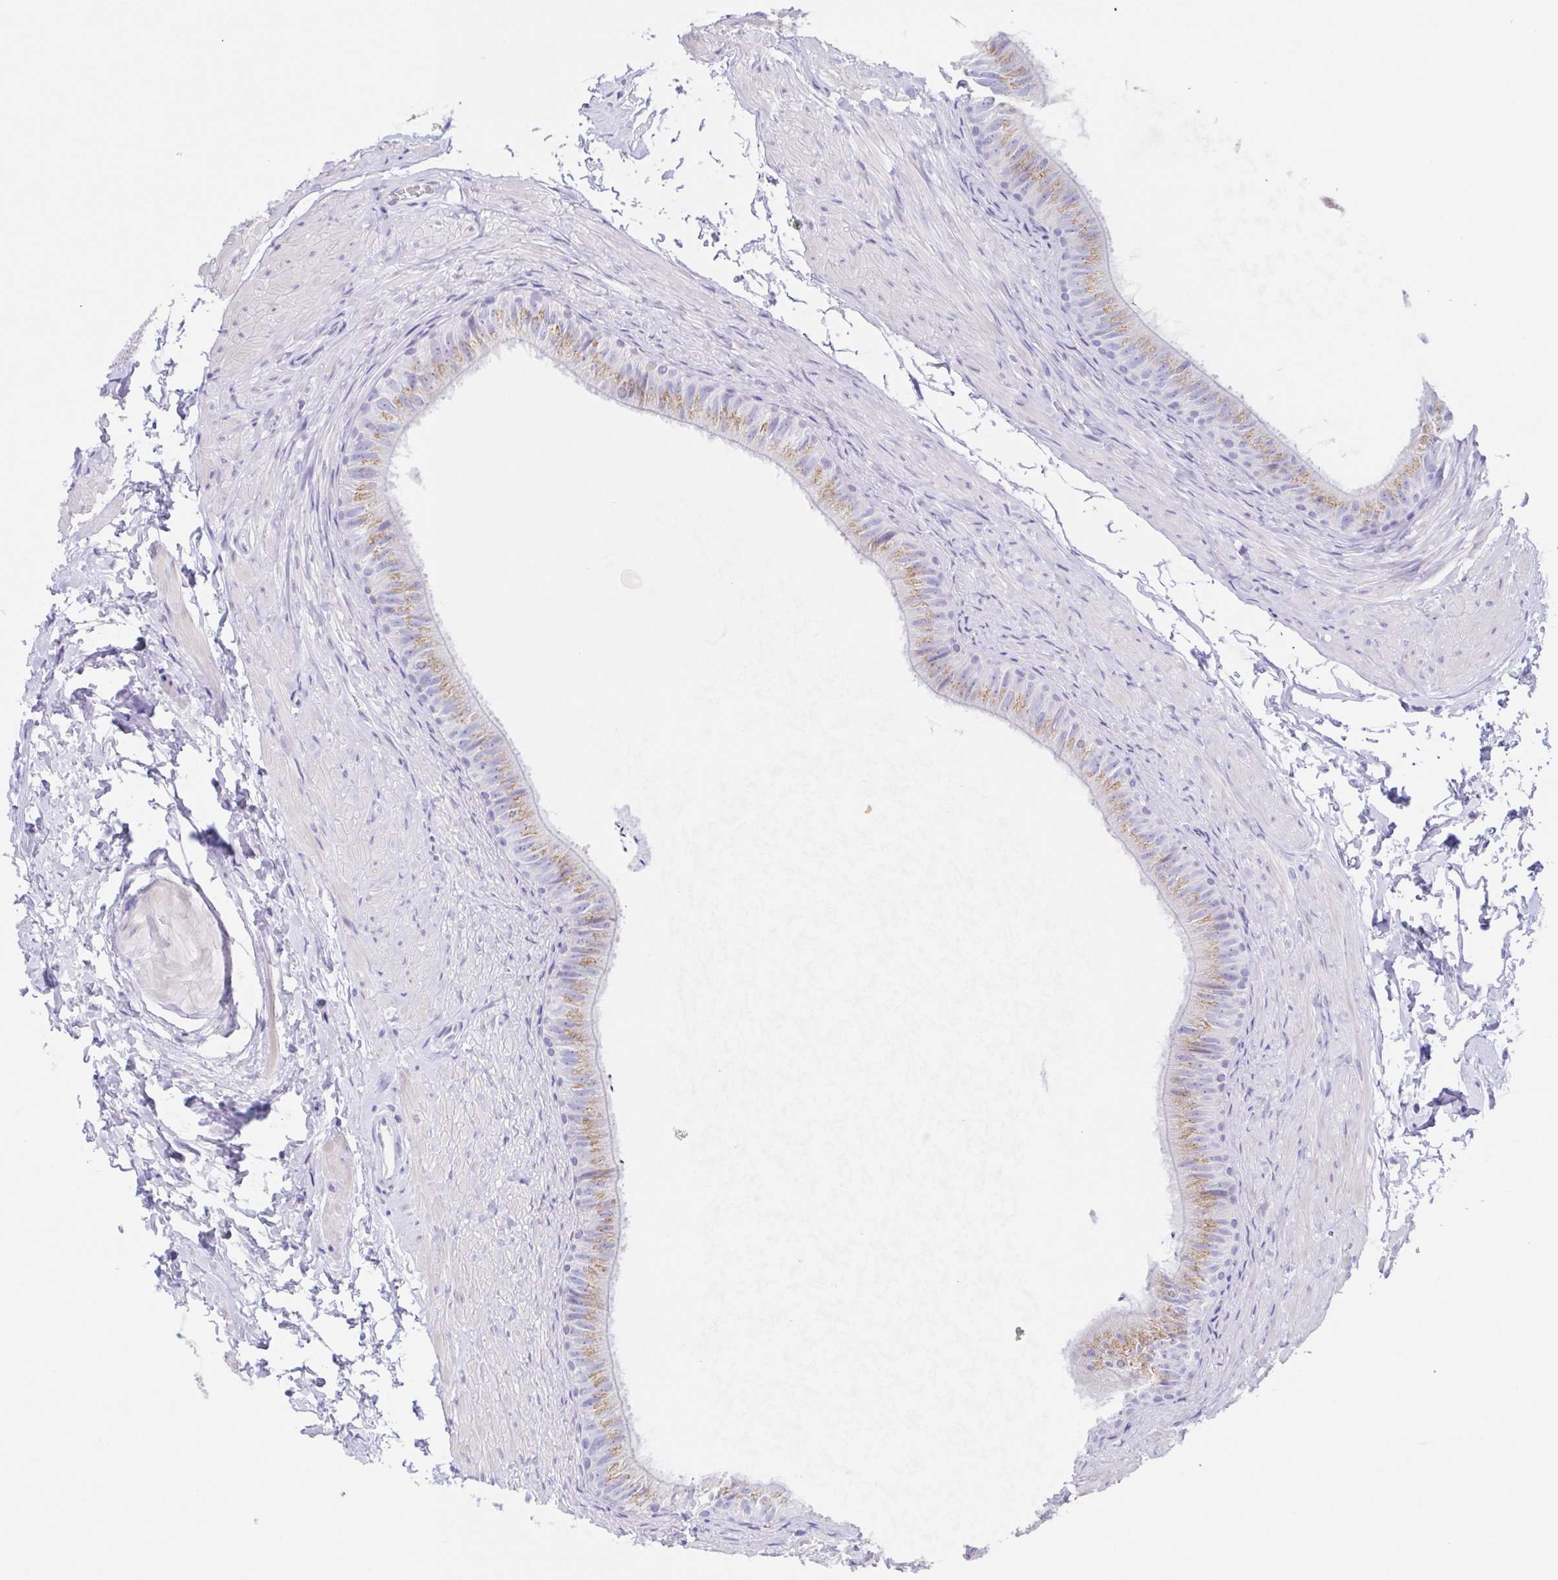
{"staining": {"intensity": "weak", "quantity": "25%-75%", "location": "cytoplasmic/membranous"}, "tissue": "epididymis", "cell_type": "Glandular cells", "image_type": "normal", "snomed": [{"axis": "morphology", "description": "Normal tissue, NOS"}, {"axis": "topography", "description": "Epididymis, spermatic cord, NOS"}, {"axis": "topography", "description": "Epididymis"}, {"axis": "topography", "description": "Peripheral nerve tissue"}], "caption": "Human epididymis stained for a protein (brown) displays weak cytoplasmic/membranous positive positivity in about 25%-75% of glandular cells.", "gene": "SCG3", "patient": {"sex": "male", "age": 29}}